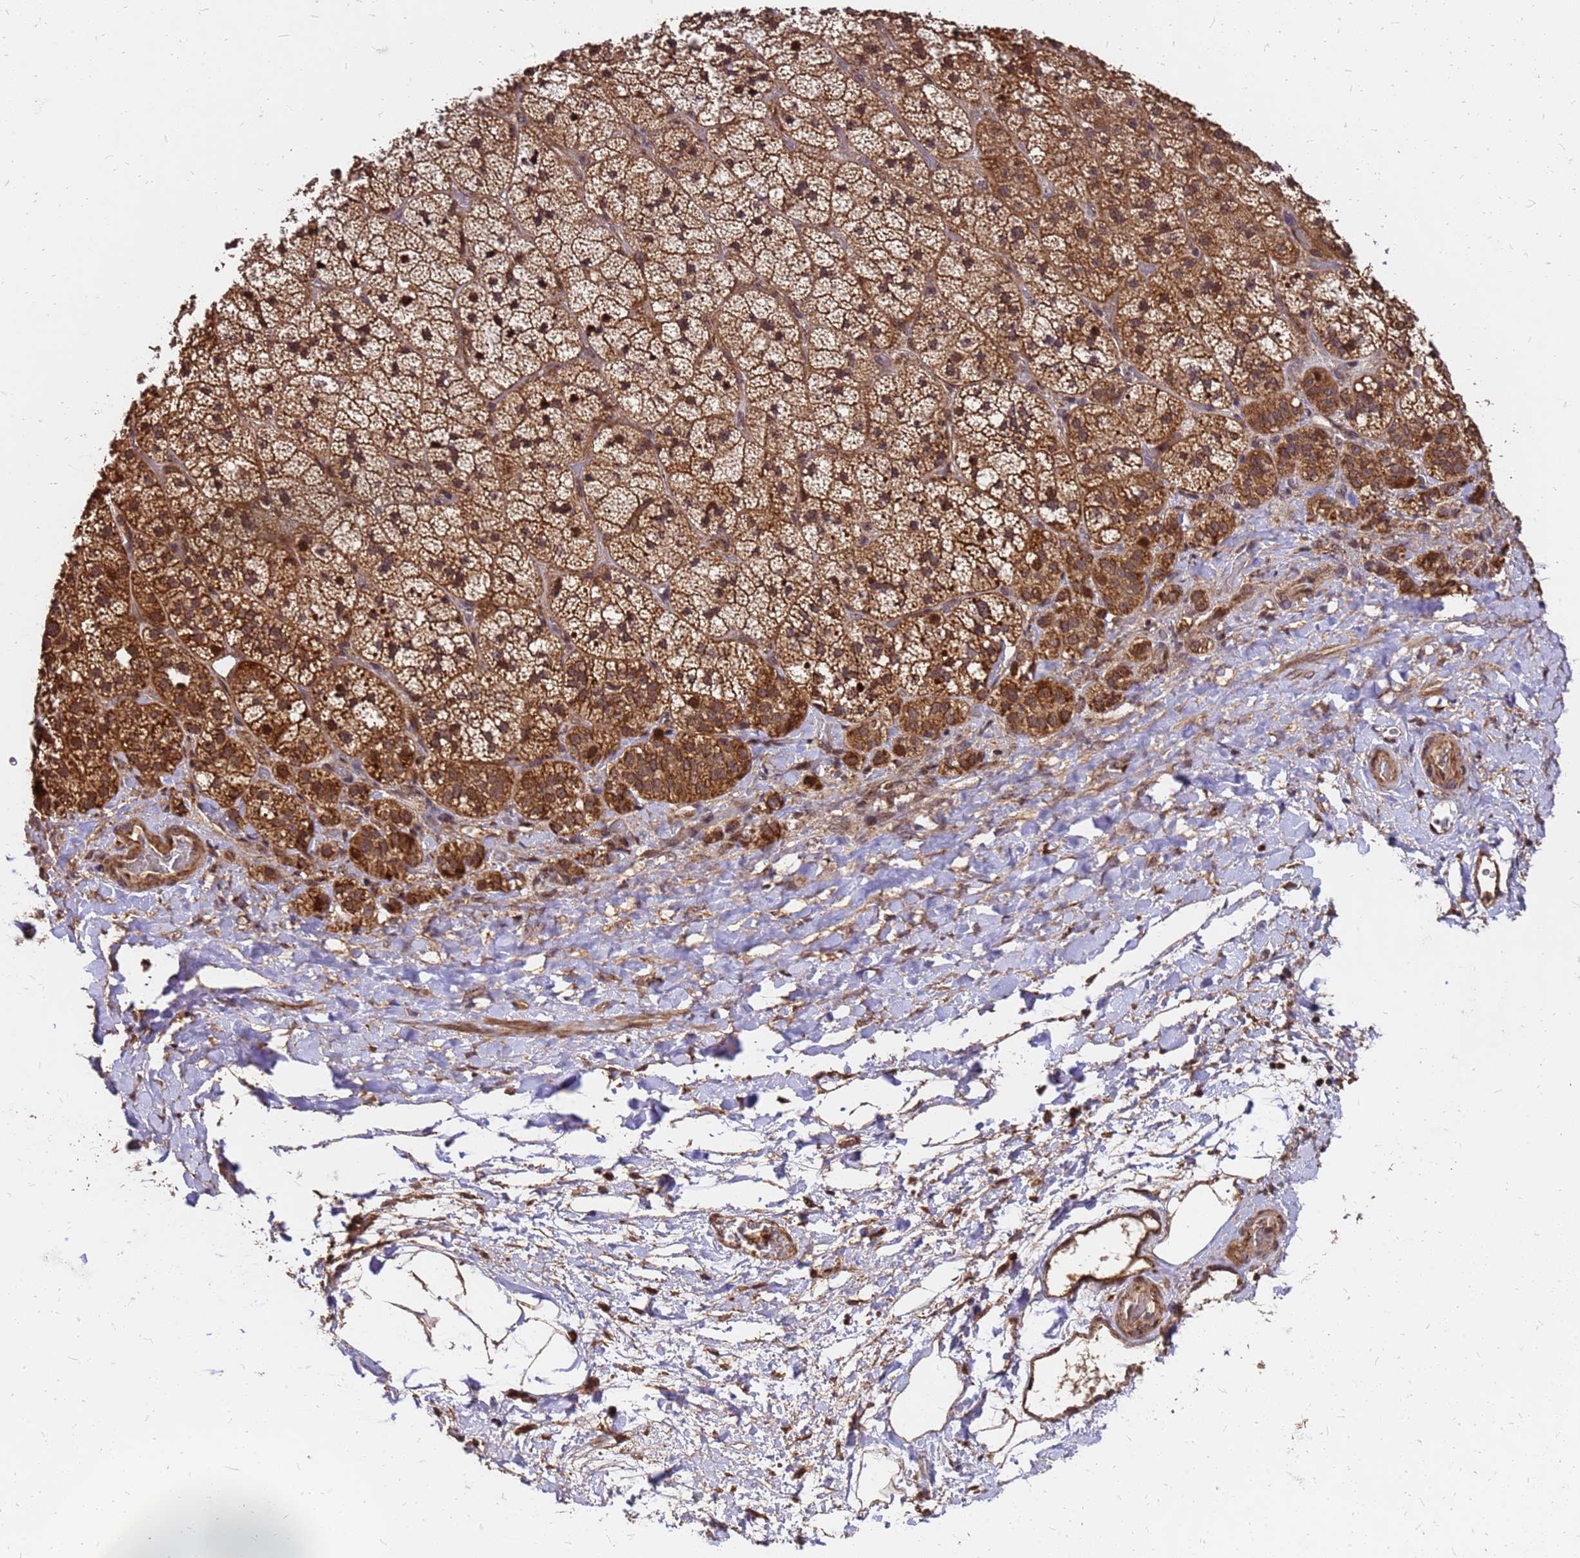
{"staining": {"intensity": "strong", "quantity": ">75%", "location": "cytoplasmic/membranous,nuclear"}, "tissue": "adrenal gland", "cell_type": "Glandular cells", "image_type": "normal", "snomed": [{"axis": "morphology", "description": "Normal tissue, NOS"}, {"axis": "topography", "description": "Adrenal gland"}], "caption": "Glandular cells reveal high levels of strong cytoplasmic/membranous,nuclear staining in approximately >75% of cells in unremarkable human adrenal gland. (IHC, brightfield microscopy, high magnification).", "gene": "GPATCH8", "patient": {"sex": "male", "age": 57}}